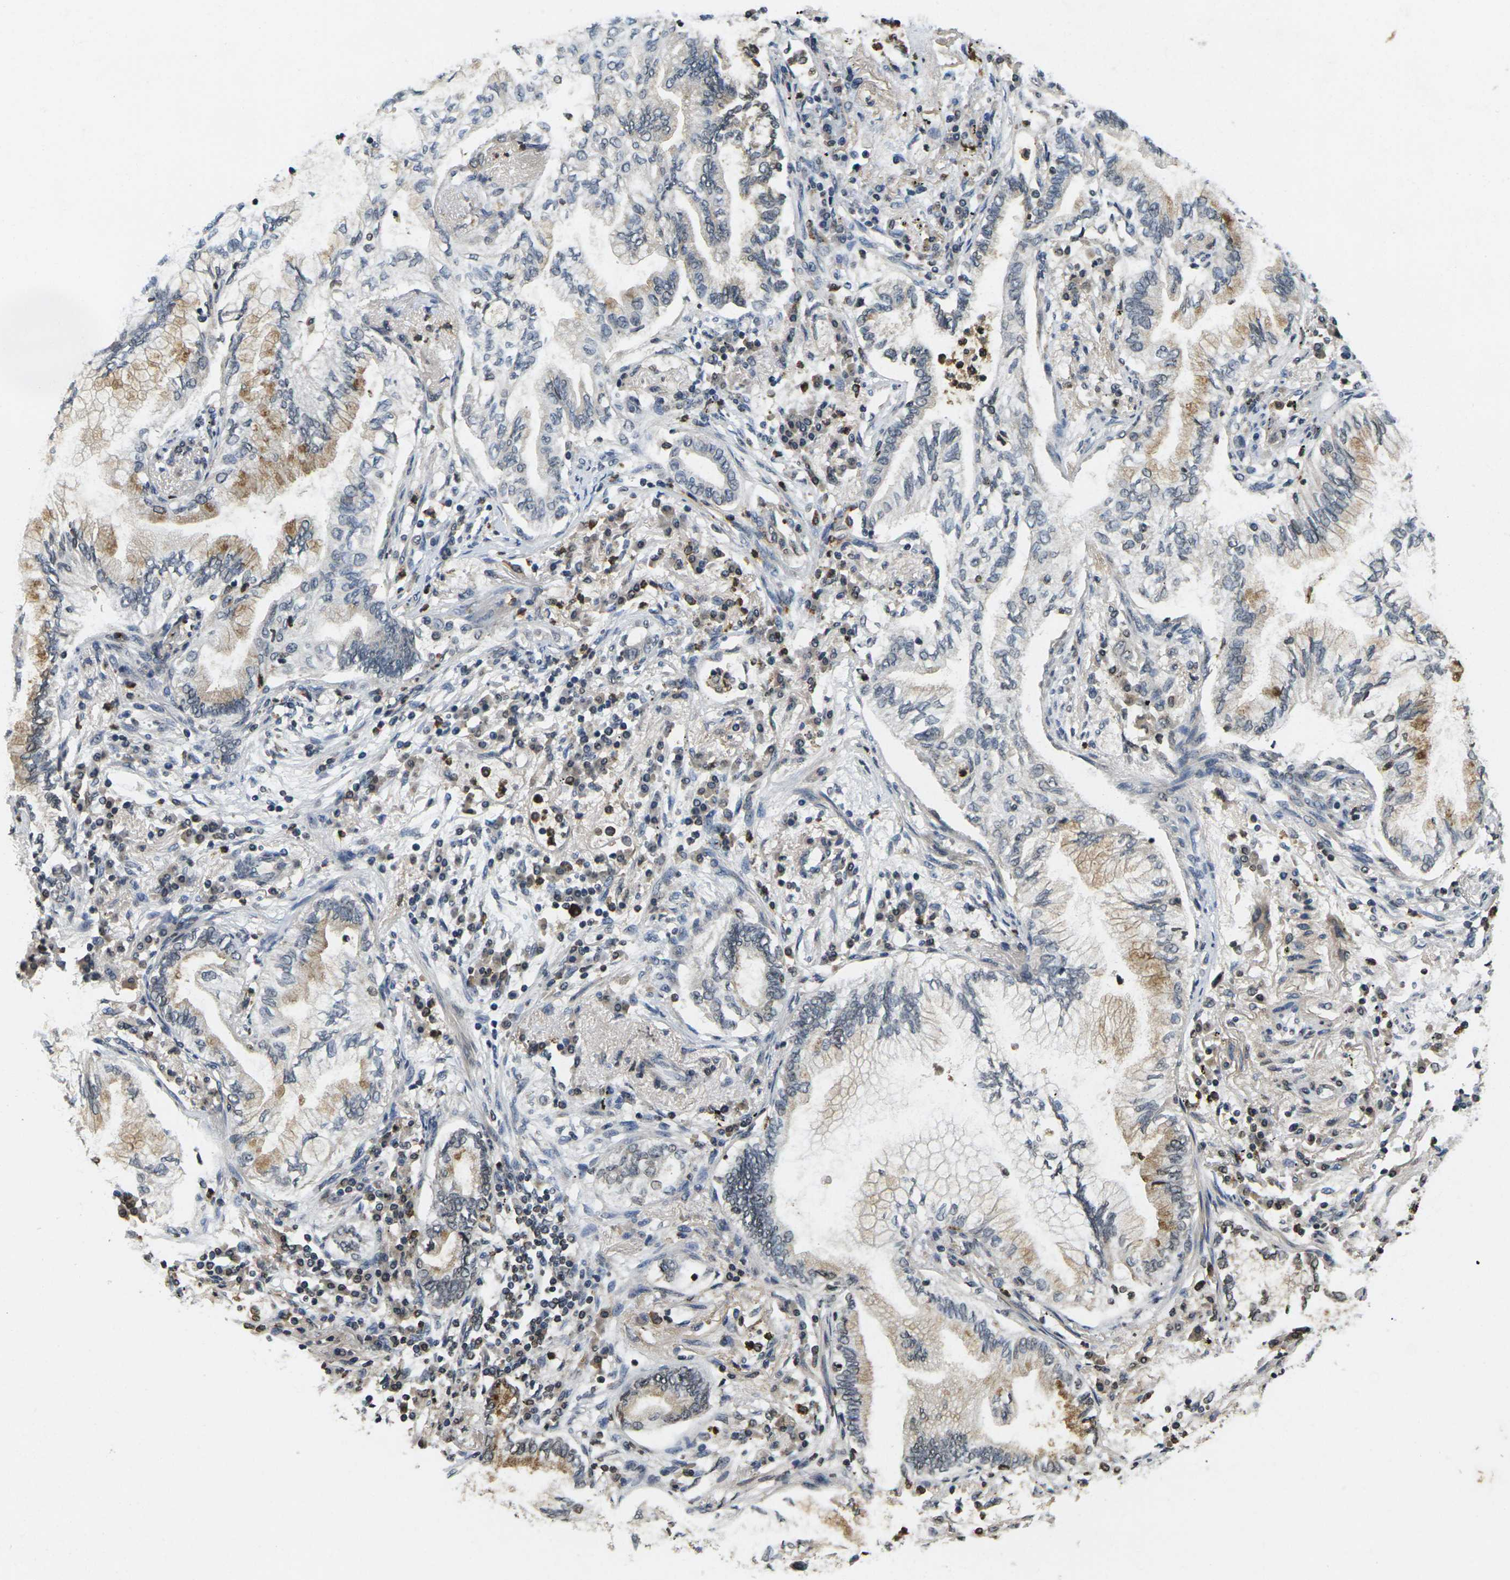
{"staining": {"intensity": "moderate", "quantity": "<25%", "location": "cytoplasmic/membranous"}, "tissue": "lung cancer", "cell_type": "Tumor cells", "image_type": "cancer", "snomed": [{"axis": "morphology", "description": "Normal tissue, NOS"}, {"axis": "morphology", "description": "Adenocarcinoma, NOS"}, {"axis": "topography", "description": "Bronchus"}, {"axis": "topography", "description": "Lung"}], "caption": "This histopathology image exhibits immunohistochemistry (IHC) staining of lung cancer (adenocarcinoma), with low moderate cytoplasmic/membranous staining in about <25% of tumor cells.", "gene": "C1QC", "patient": {"sex": "female", "age": 70}}